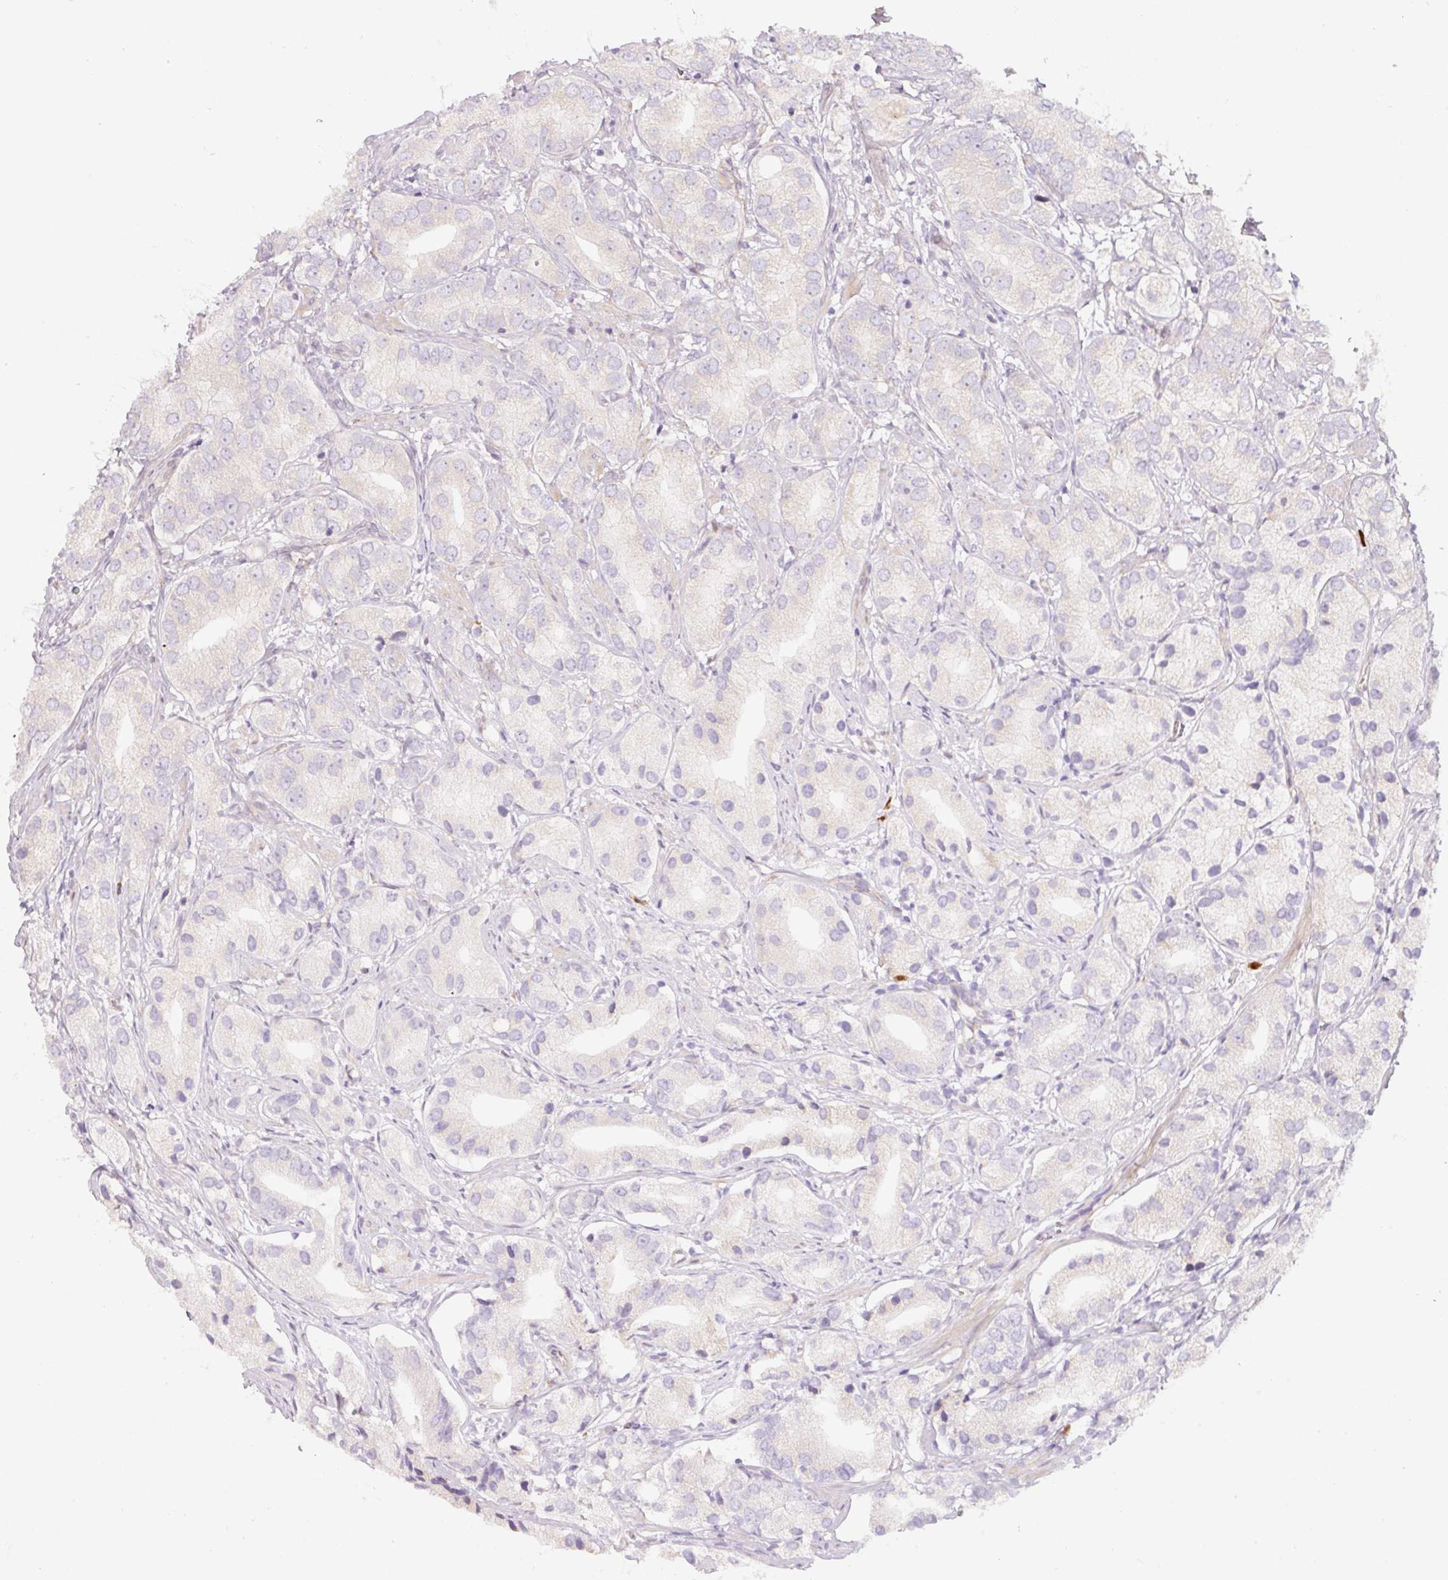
{"staining": {"intensity": "negative", "quantity": "none", "location": "none"}, "tissue": "prostate cancer", "cell_type": "Tumor cells", "image_type": "cancer", "snomed": [{"axis": "morphology", "description": "Adenocarcinoma, High grade"}, {"axis": "topography", "description": "Prostate"}], "caption": "Immunohistochemistry photomicrograph of human prostate cancer stained for a protein (brown), which displays no staining in tumor cells.", "gene": "NBPF11", "patient": {"sex": "male", "age": 82}}